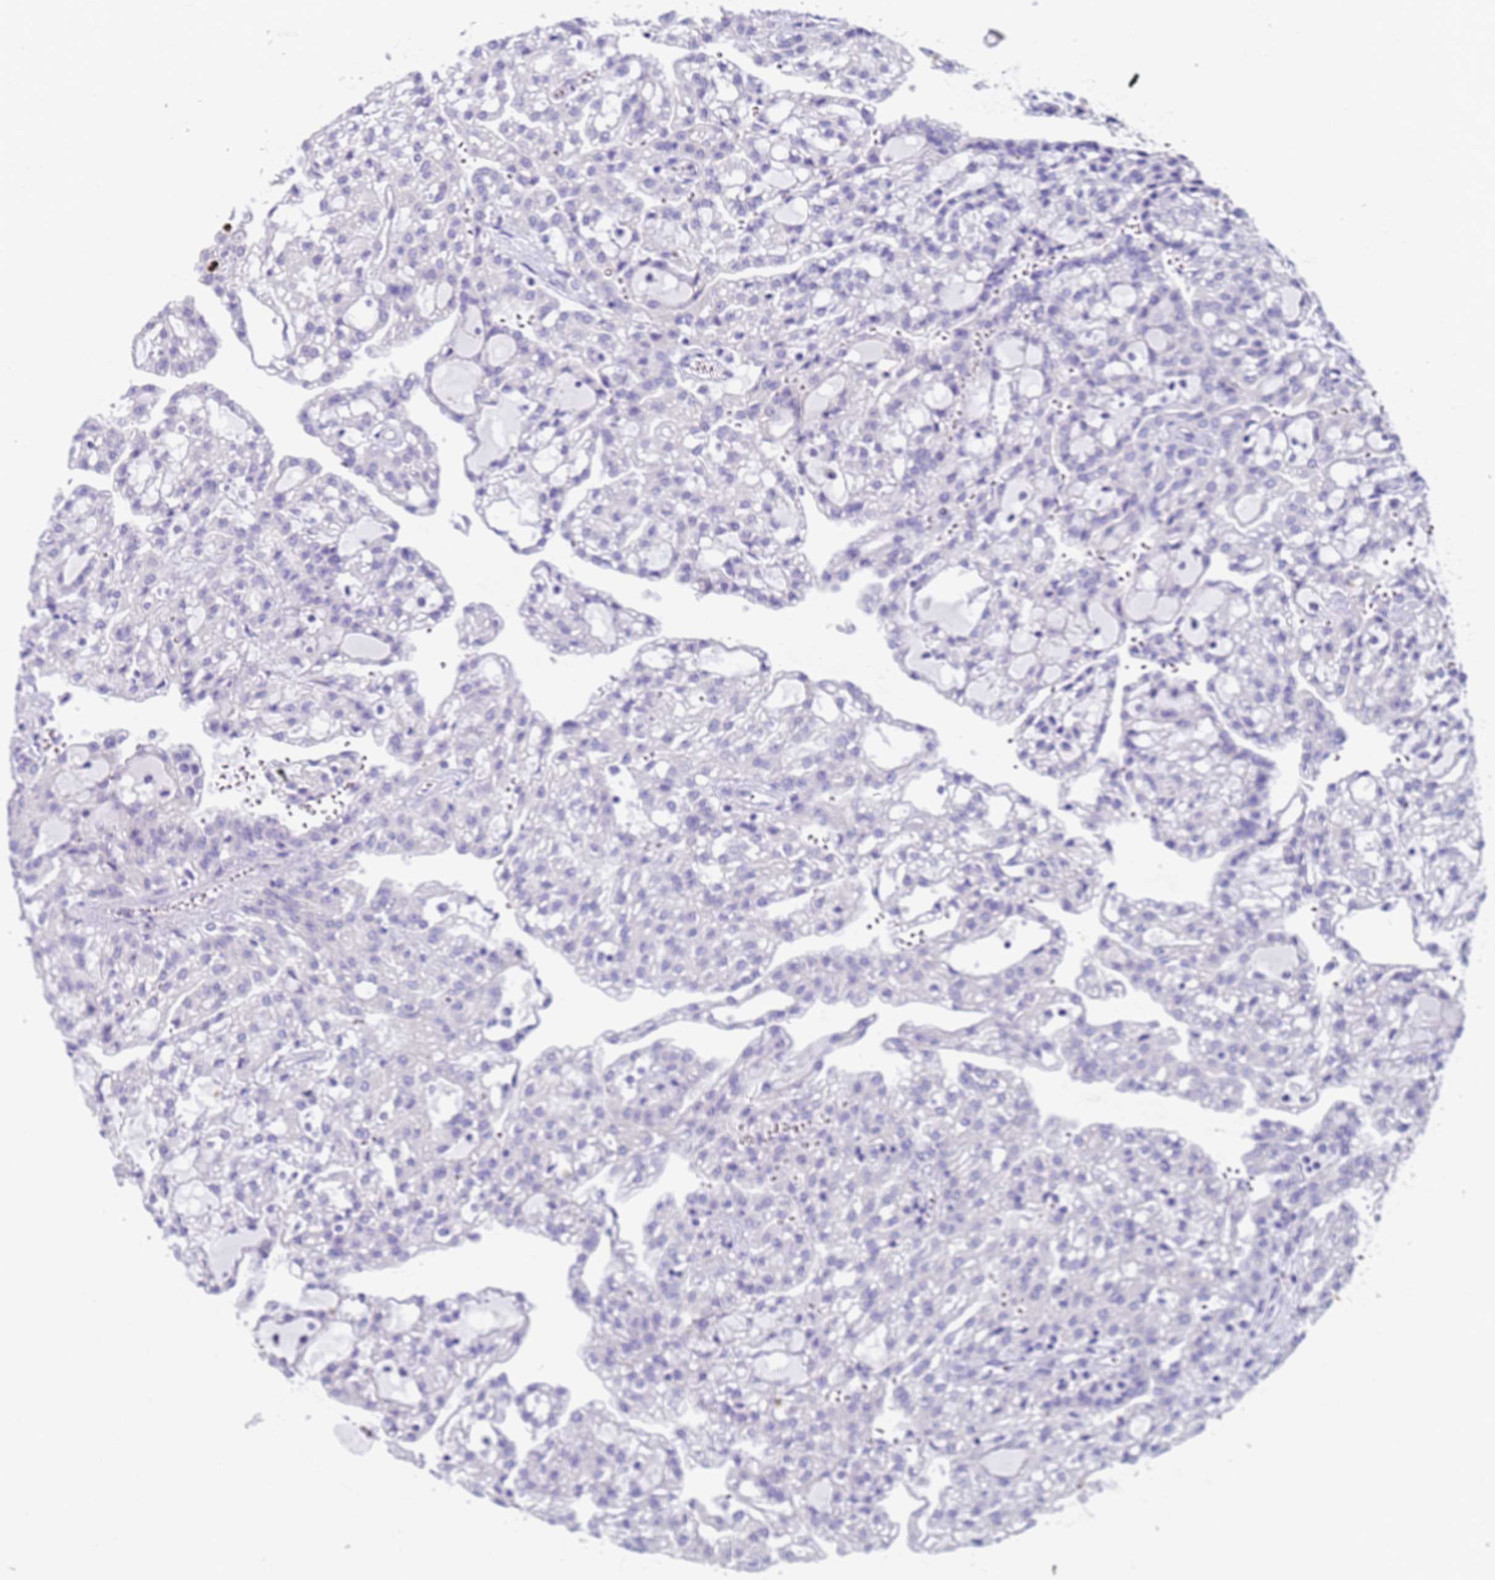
{"staining": {"intensity": "negative", "quantity": "none", "location": "none"}, "tissue": "renal cancer", "cell_type": "Tumor cells", "image_type": "cancer", "snomed": [{"axis": "morphology", "description": "Adenocarcinoma, NOS"}, {"axis": "topography", "description": "Kidney"}], "caption": "This histopathology image is of renal cancer stained with IHC to label a protein in brown with the nuclei are counter-stained blue. There is no staining in tumor cells.", "gene": "RNASE2", "patient": {"sex": "male", "age": 63}}